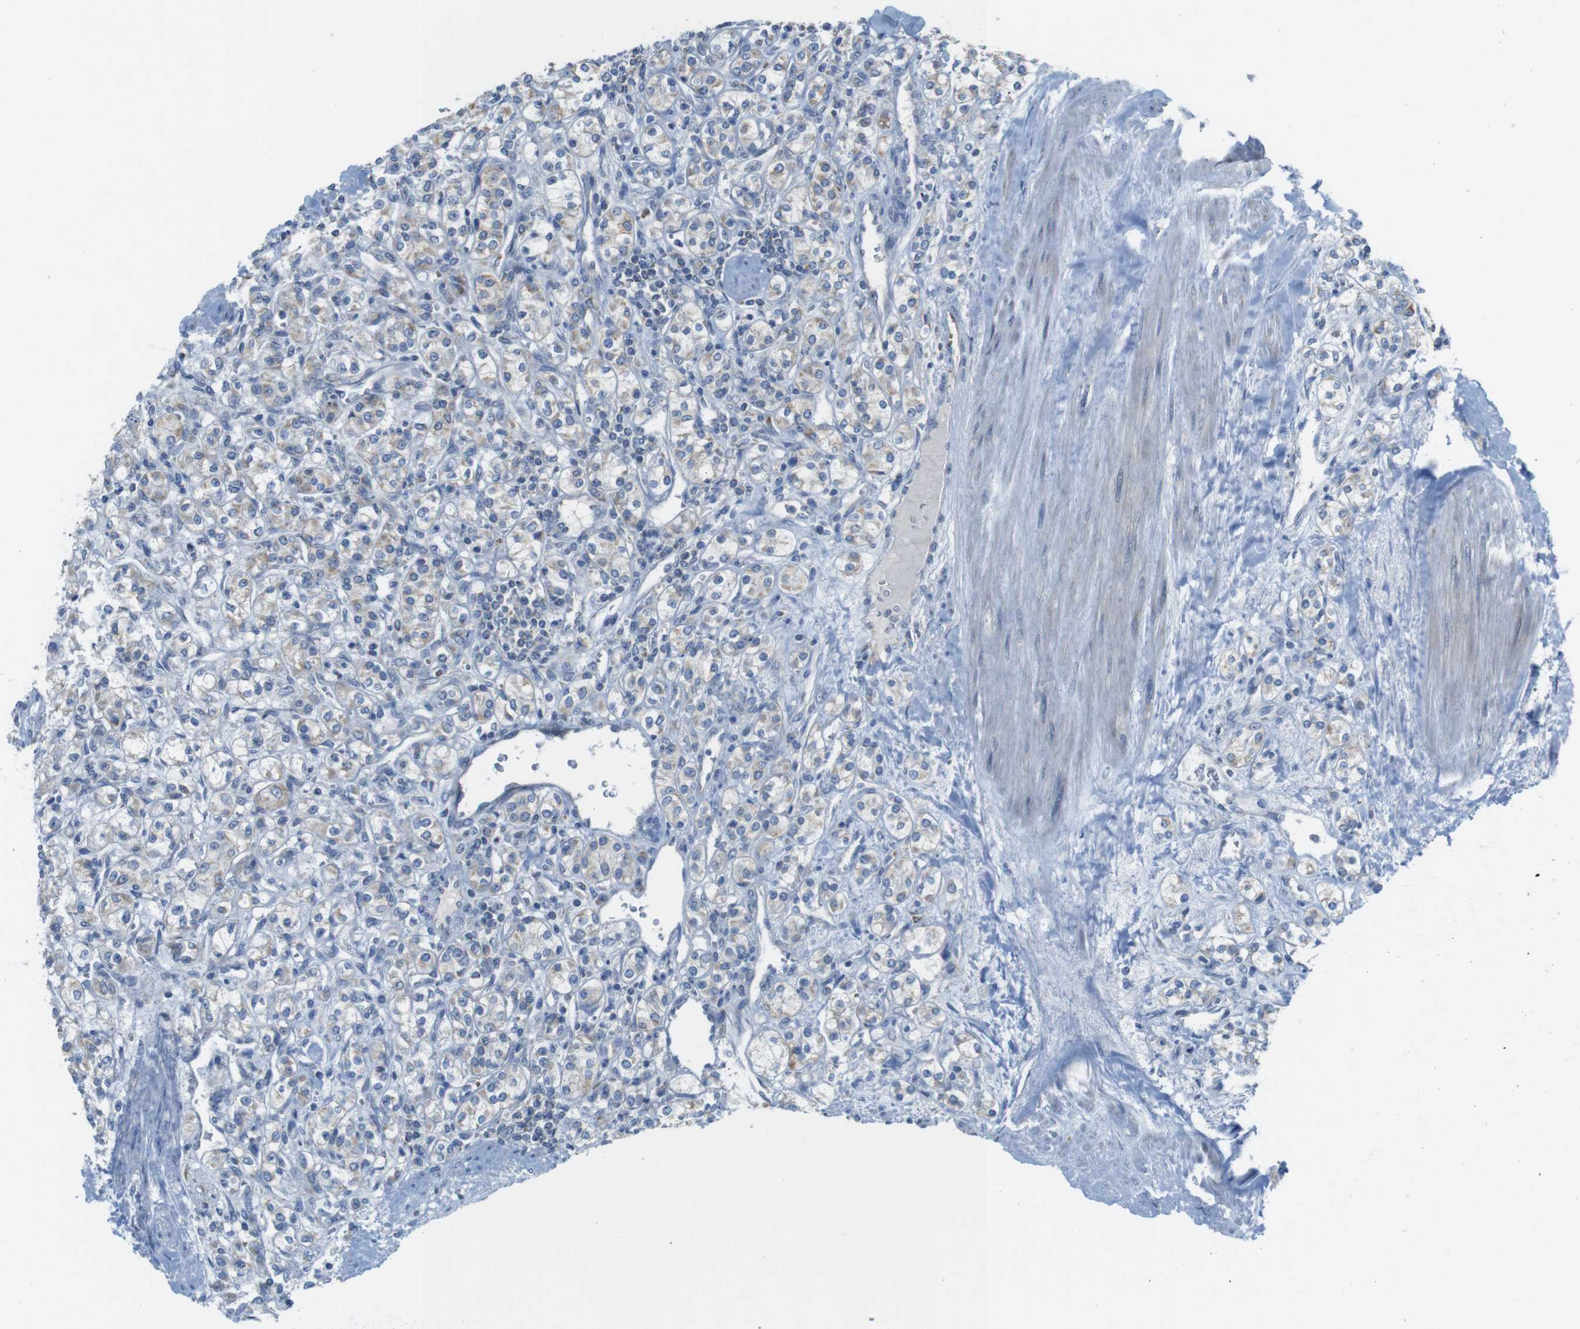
{"staining": {"intensity": "weak", "quantity": "<25%", "location": "cytoplasmic/membranous"}, "tissue": "renal cancer", "cell_type": "Tumor cells", "image_type": "cancer", "snomed": [{"axis": "morphology", "description": "Adenocarcinoma, NOS"}, {"axis": "topography", "description": "Kidney"}], "caption": "Tumor cells show no significant protein positivity in adenocarcinoma (renal).", "gene": "MARCHF1", "patient": {"sex": "male", "age": 77}}